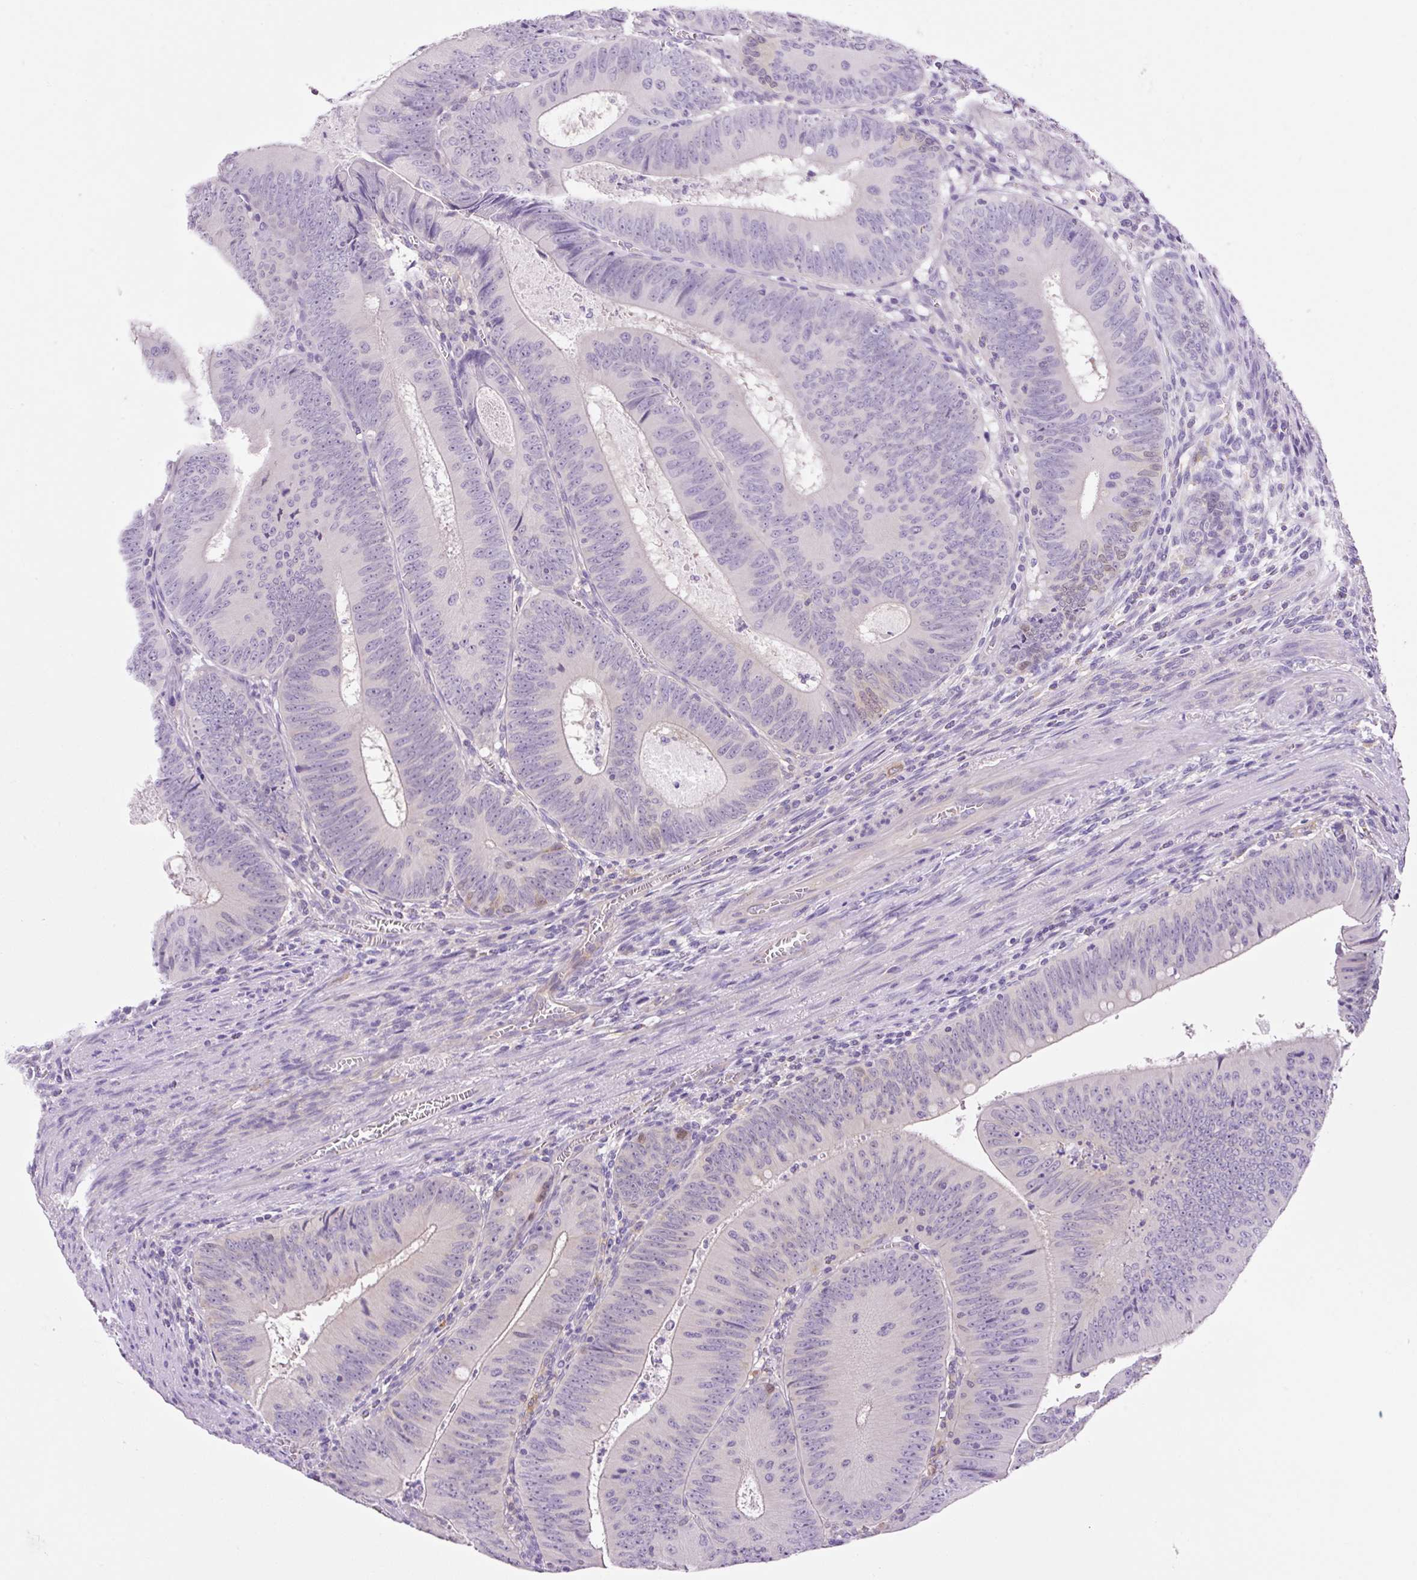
{"staining": {"intensity": "negative", "quantity": "none", "location": "none"}, "tissue": "colorectal cancer", "cell_type": "Tumor cells", "image_type": "cancer", "snomed": [{"axis": "morphology", "description": "Adenocarcinoma, NOS"}, {"axis": "topography", "description": "Rectum"}], "caption": "The micrograph reveals no significant expression in tumor cells of adenocarcinoma (colorectal).", "gene": "CAMK2B", "patient": {"sex": "female", "age": 72}}